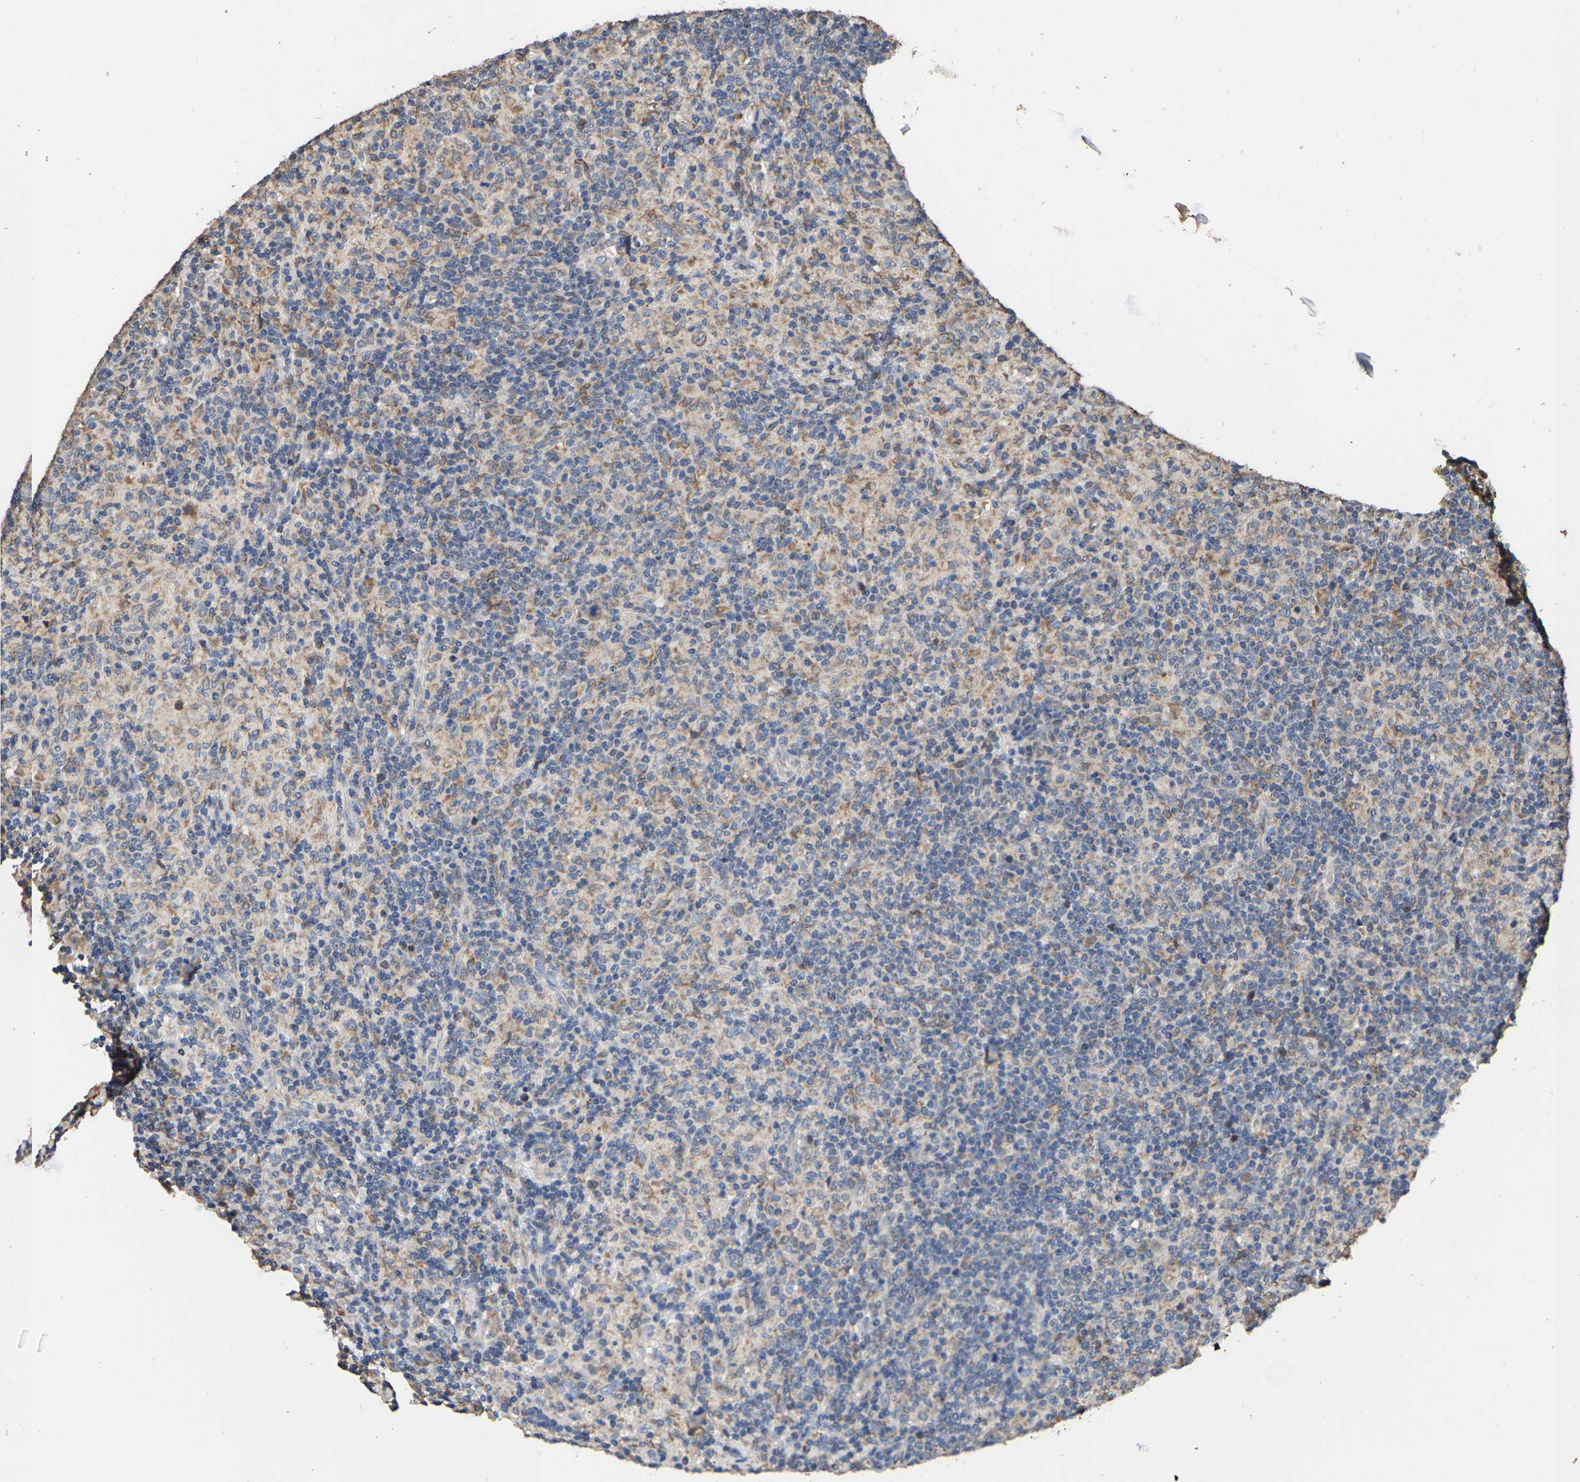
{"staining": {"intensity": "weak", "quantity": "25%-75%", "location": "cytoplasmic/membranous"}, "tissue": "lymphoma", "cell_type": "Tumor cells", "image_type": "cancer", "snomed": [{"axis": "morphology", "description": "Hodgkin's disease, NOS"}, {"axis": "topography", "description": "Lymph node"}], "caption": "This is a photomicrograph of immunohistochemistry (IHC) staining of lymphoma, which shows weak staining in the cytoplasmic/membranous of tumor cells.", "gene": "TDRKH", "patient": {"sex": "male", "age": 70}}